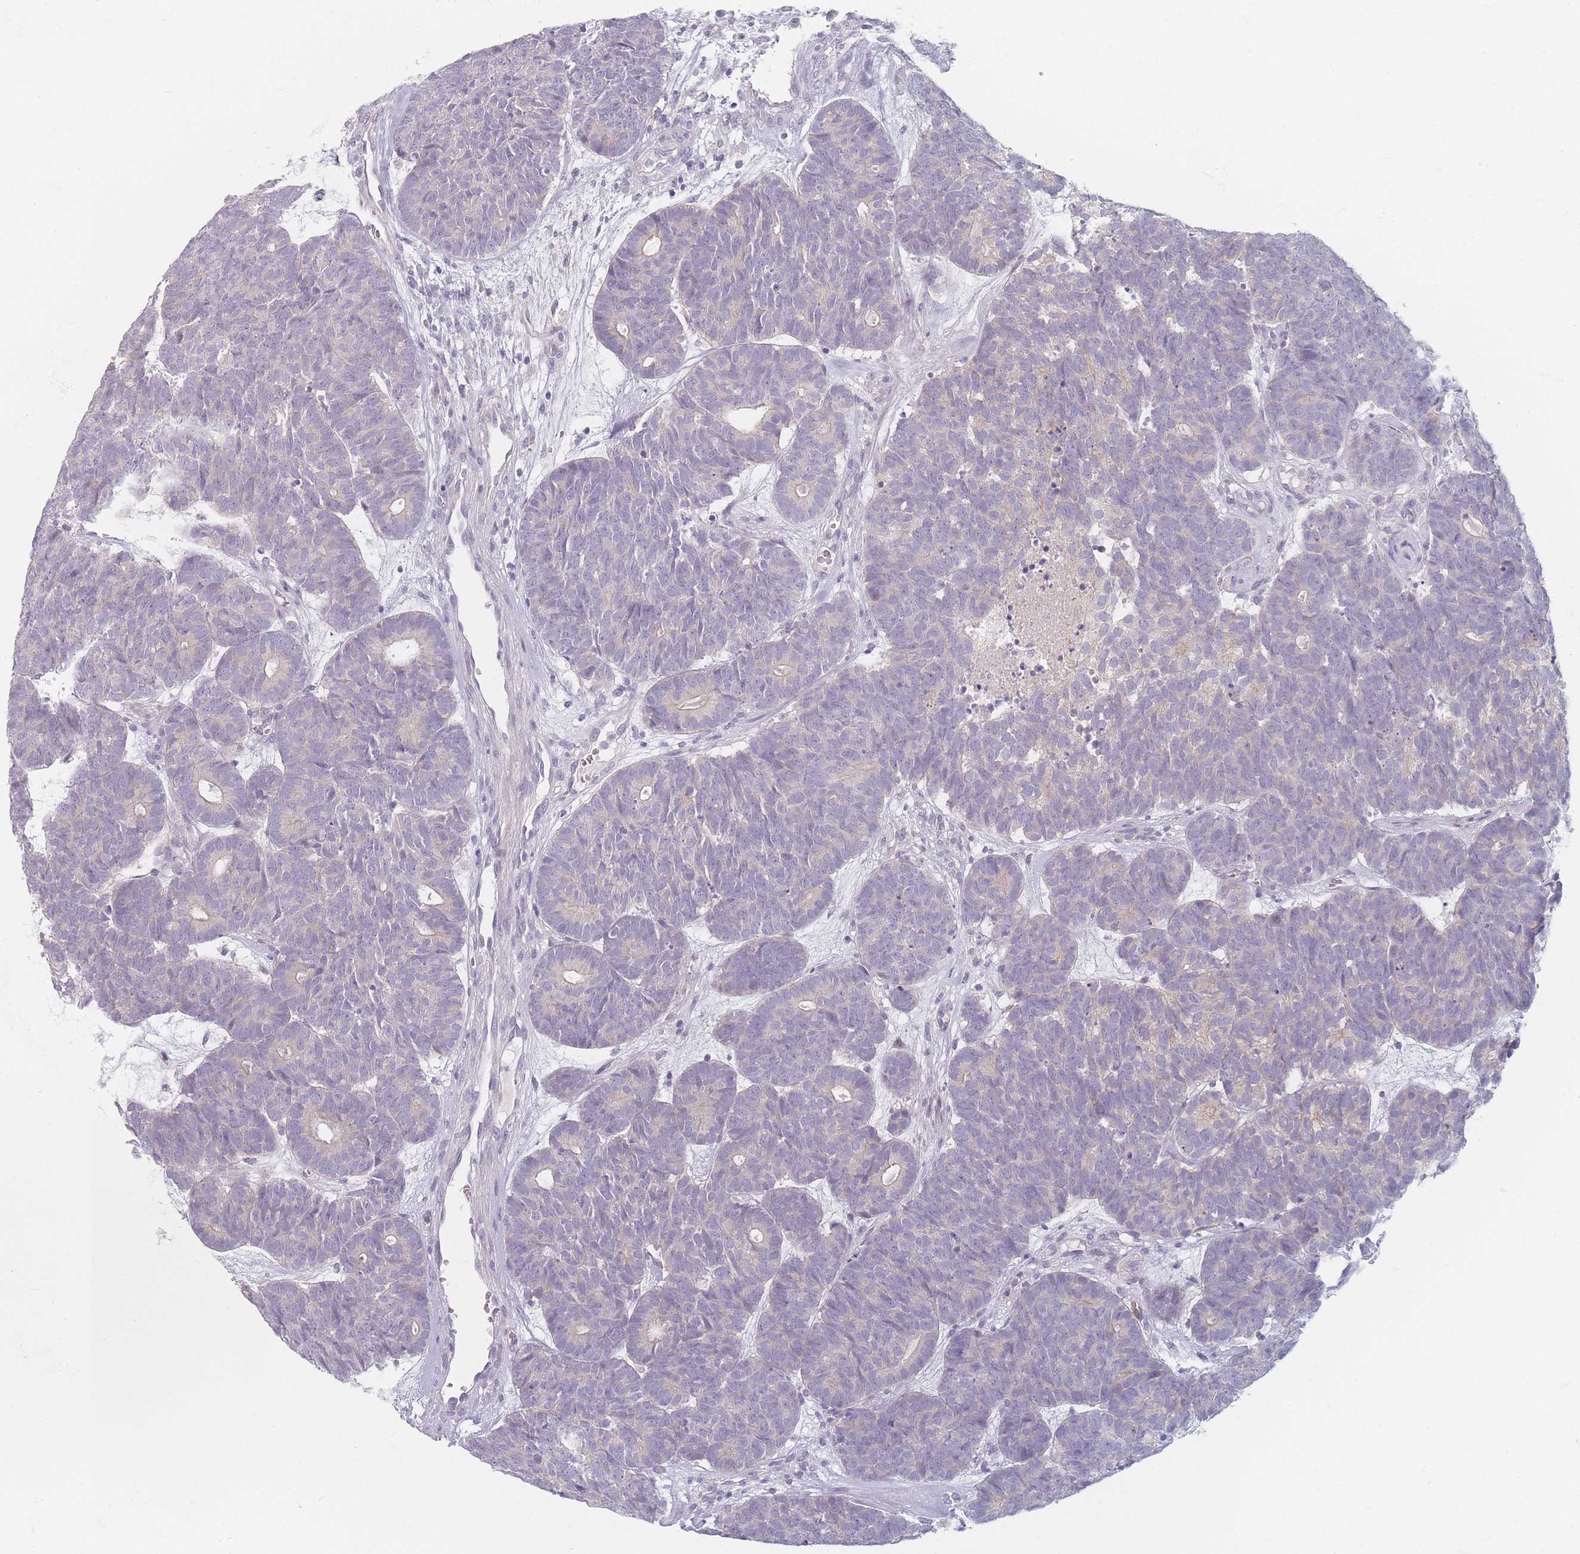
{"staining": {"intensity": "negative", "quantity": "none", "location": "none"}, "tissue": "head and neck cancer", "cell_type": "Tumor cells", "image_type": "cancer", "snomed": [{"axis": "morphology", "description": "Adenocarcinoma, NOS"}, {"axis": "topography", "description": "Head-Neck"}], "caption": "Immunohistochemical staining of adenocarcinoma (head and neck) shows no significant positivity in tumor cells.", "gene": "TMOD1", "patient": {"sex": "female", "age": 81}}